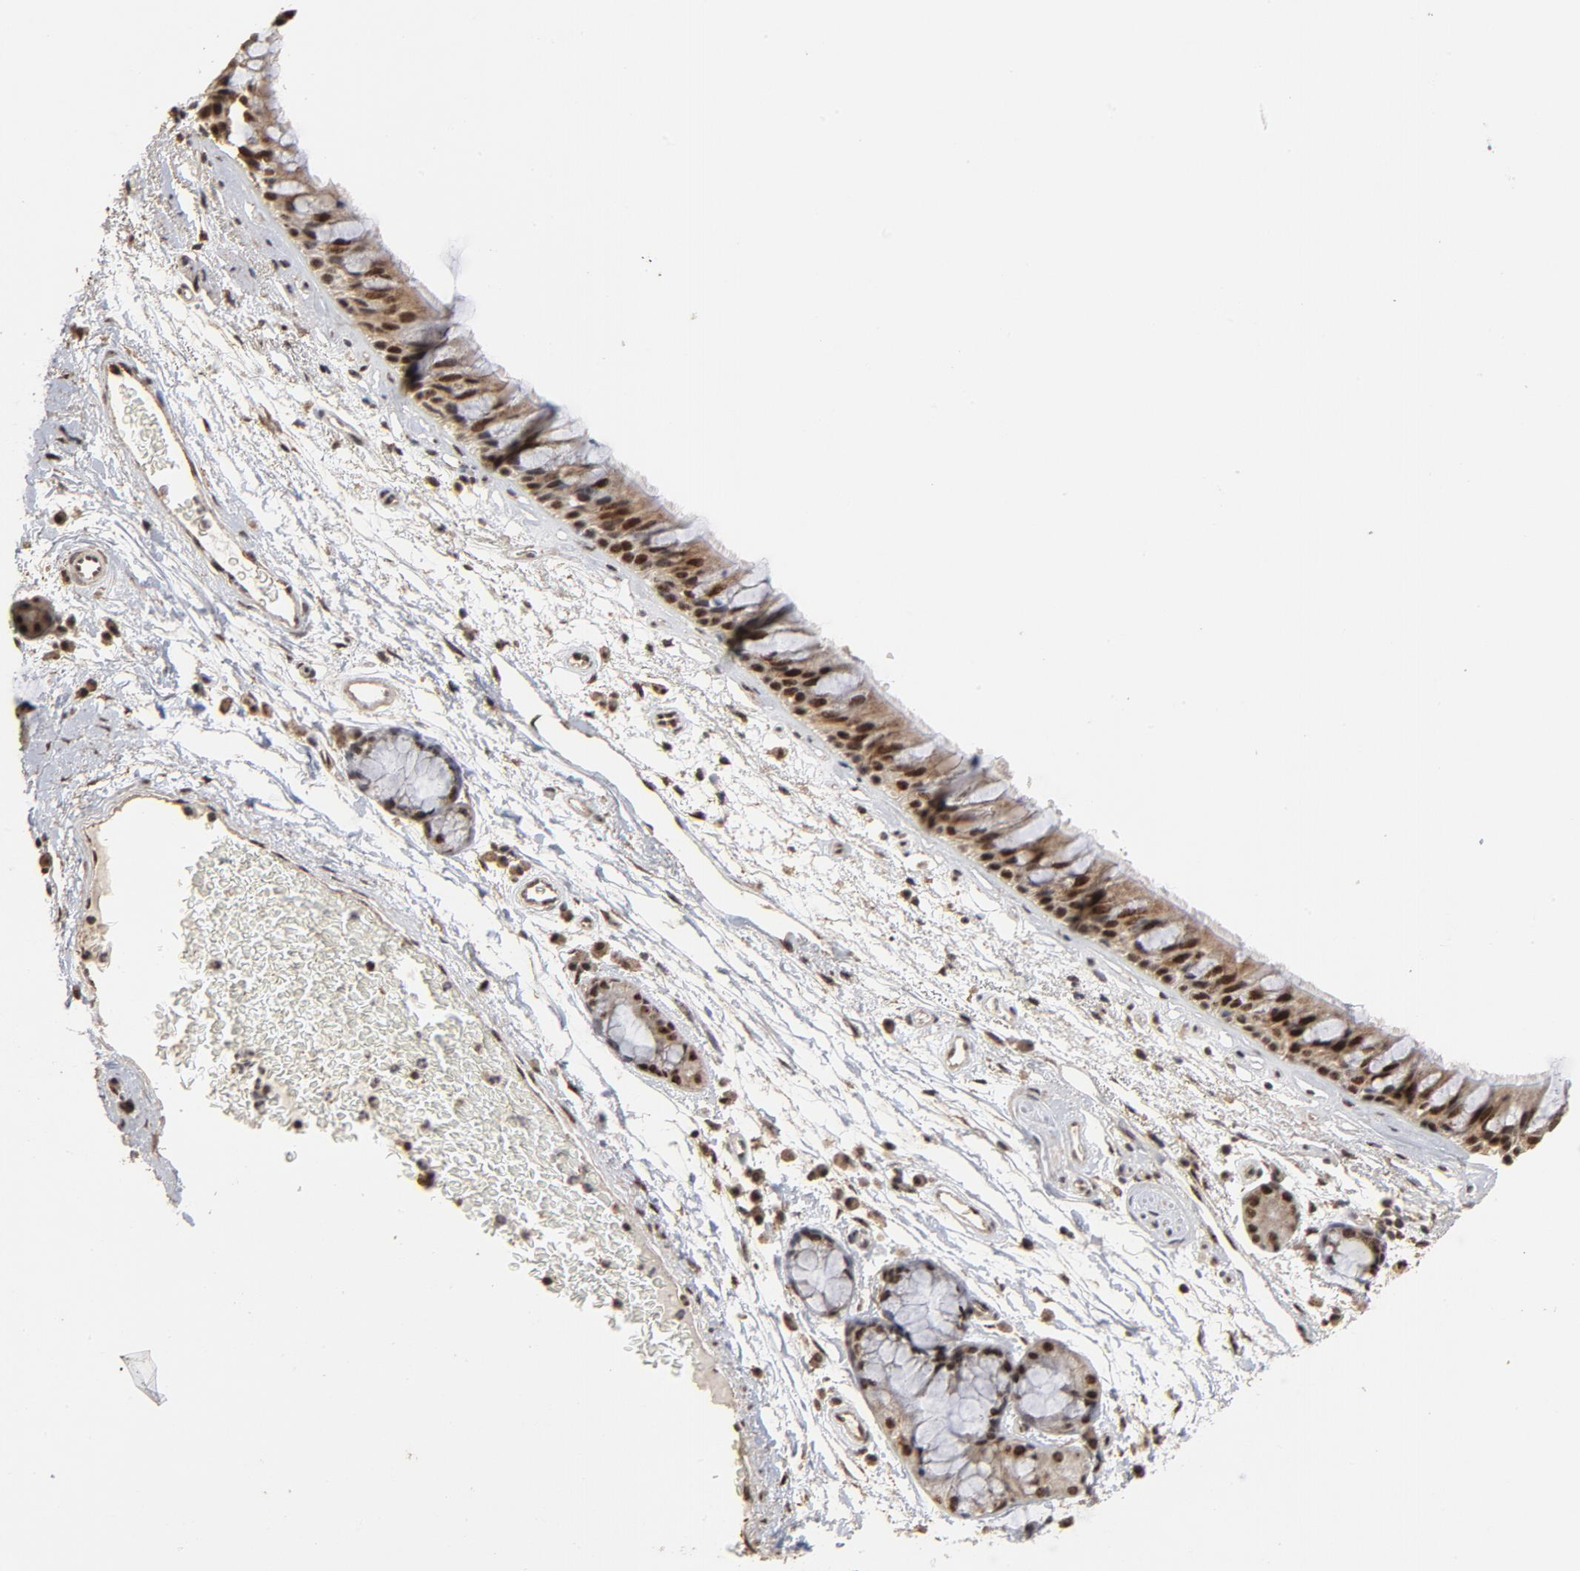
{"staining": {"intensity": "strong", "quantity": ">75%", "location": "cytoplasmic/membranous,nuclear"}, "tissue": "bronchus", "cell_type": "Respiratory epithelial cells", "image_type": "normal", "snomed": [{"axis": "morphology", "description": "Normal tissue, NOS"}, {"axis": "morphology", "description": "Adenocarcinoma, NOS"}, {"axis": "topography", "description": "Bronchus"}, {"axis": "topography", "description": "Lung"}], "caption": "Bronchus stained for a protein (brown) displays strong cytoplasmic/membranous,nuclear positive expression in about >75% of respiratory epithelial cells.", "gene": "TP53RK", "patient": {"sex": "female", "age": 54}}